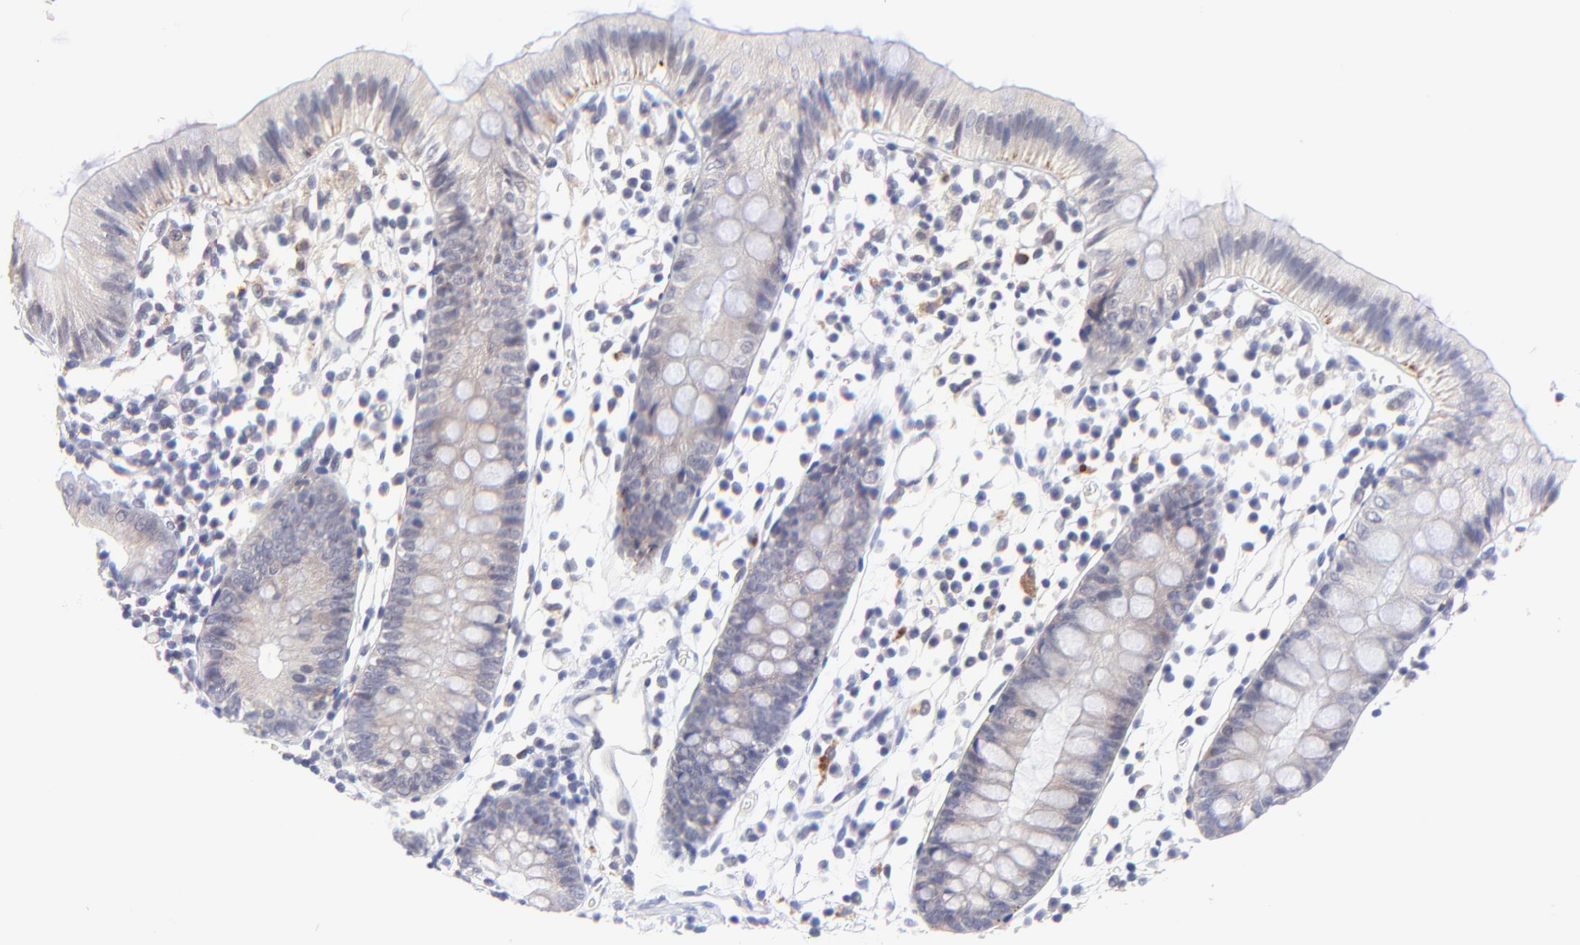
{"staining": {"intensity": "negative", "quantity": "none", "location": "none"}, "tissue": "colon", "cell_type": "Endothelial cells", "image_type": "normal", "snomed": [{"axis": "morphology", "description": "Normal tissue, NOS"}, {"axis": "topography", "description": "Colon"}], "caption": "This micrograph is of unremarkable colon stained with IHC to label a protein in brown with the nuclei are counter-stained blue. There is no staining in endothelial cells.", "gene": "ZNF747", "patient": {"sex": "male", "age": 14}}